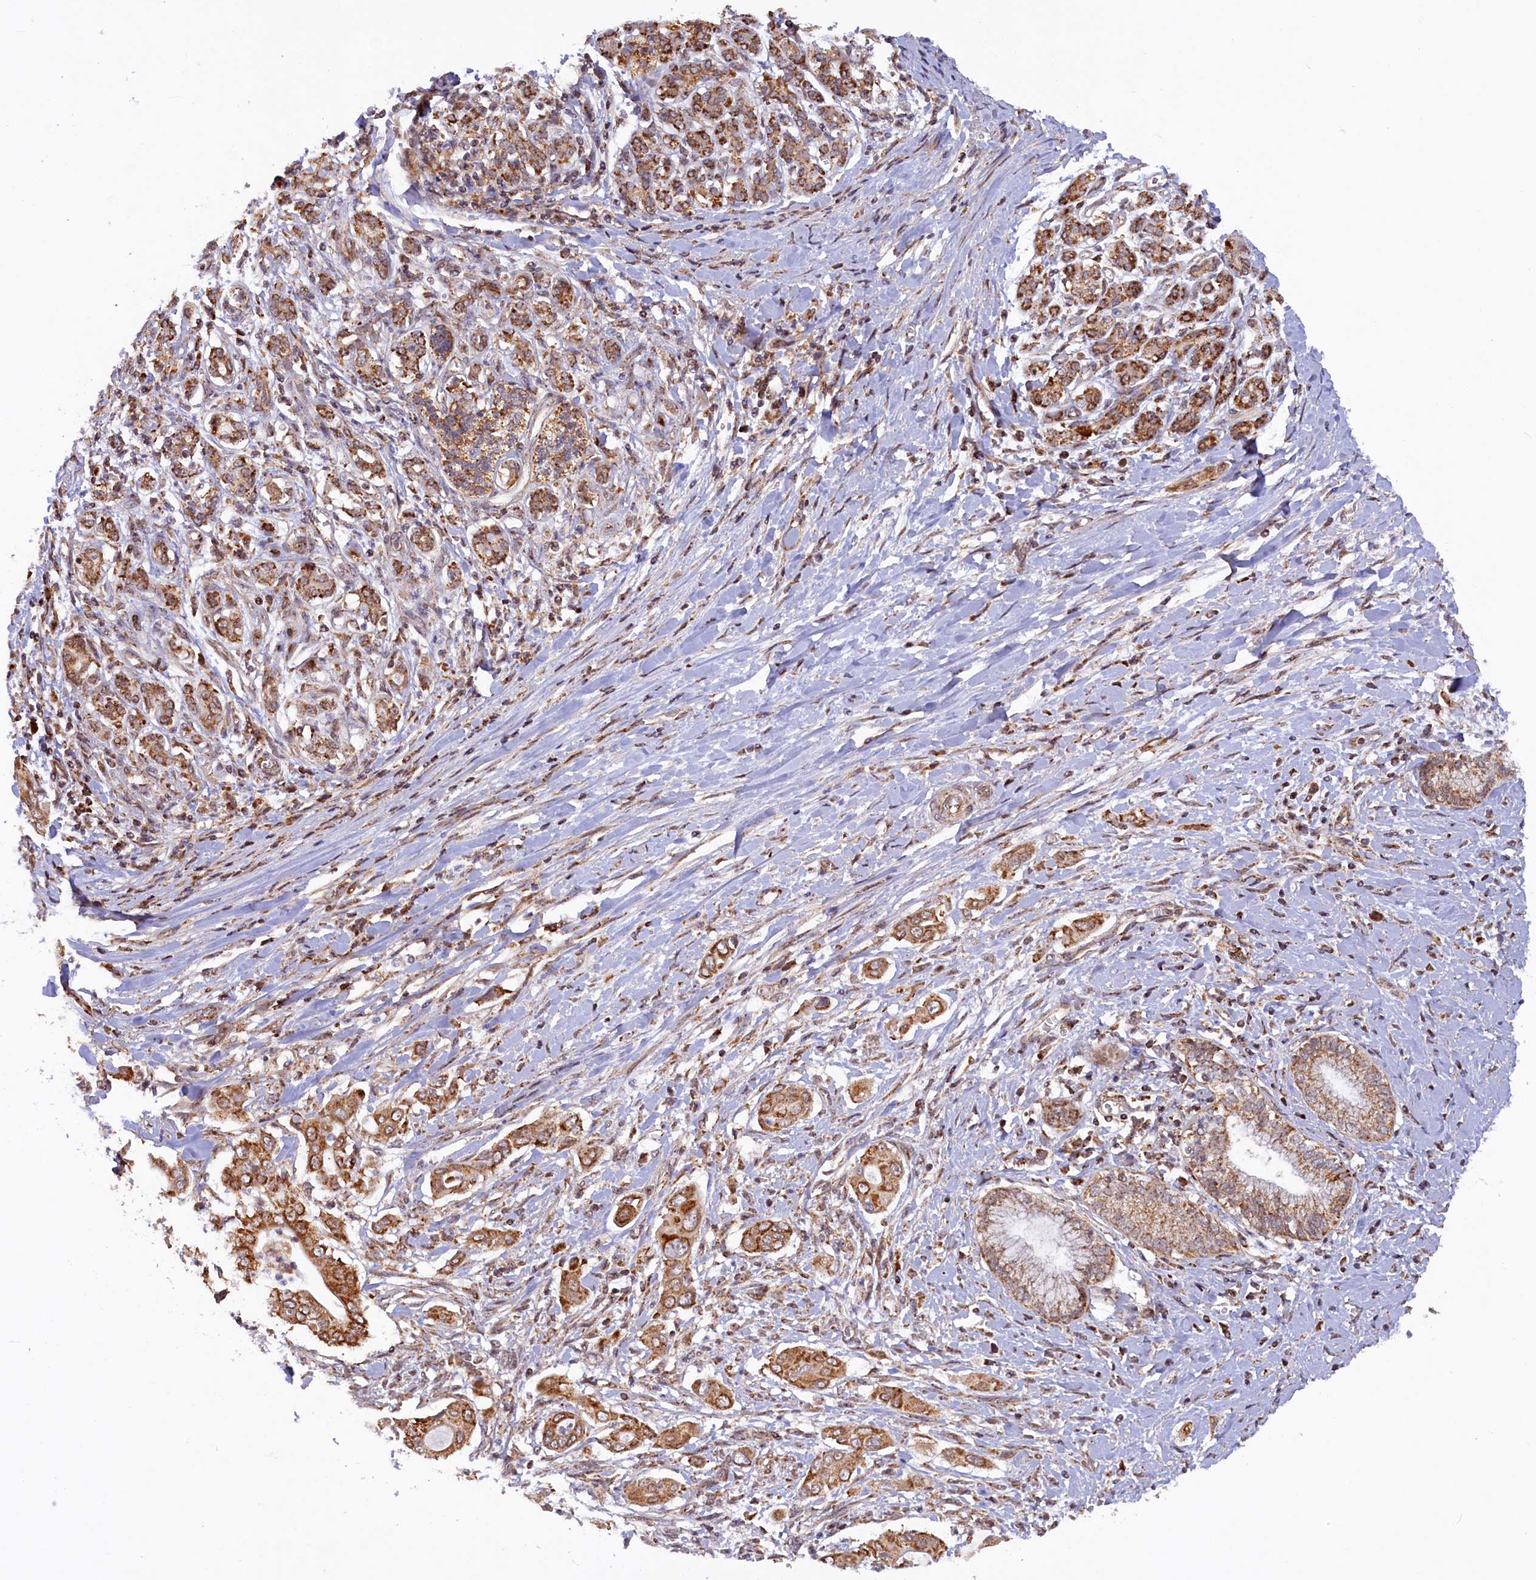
{"staining": {"intensity": "moderate", "quantity": ">75%", "location": "cytoplasmic/membranous"}, "tissue": "pancreatic cancer", "cell_type": "Tumor cells", "image_type": "cancer", "snomed": [{"axis": "morphology", "description": "Adenocarcinoma, NOS"}, {"axis": "topography", "description": "Pancreas"}], "caption": "Tumor cells demonstrate moderate cytoplasmic/membranous expression in approximately >75% of cells in pancreatic cancer (adenocarcinoma).", "gene": "DUS3L", "patient": {"sex": "male", "age": 58}}